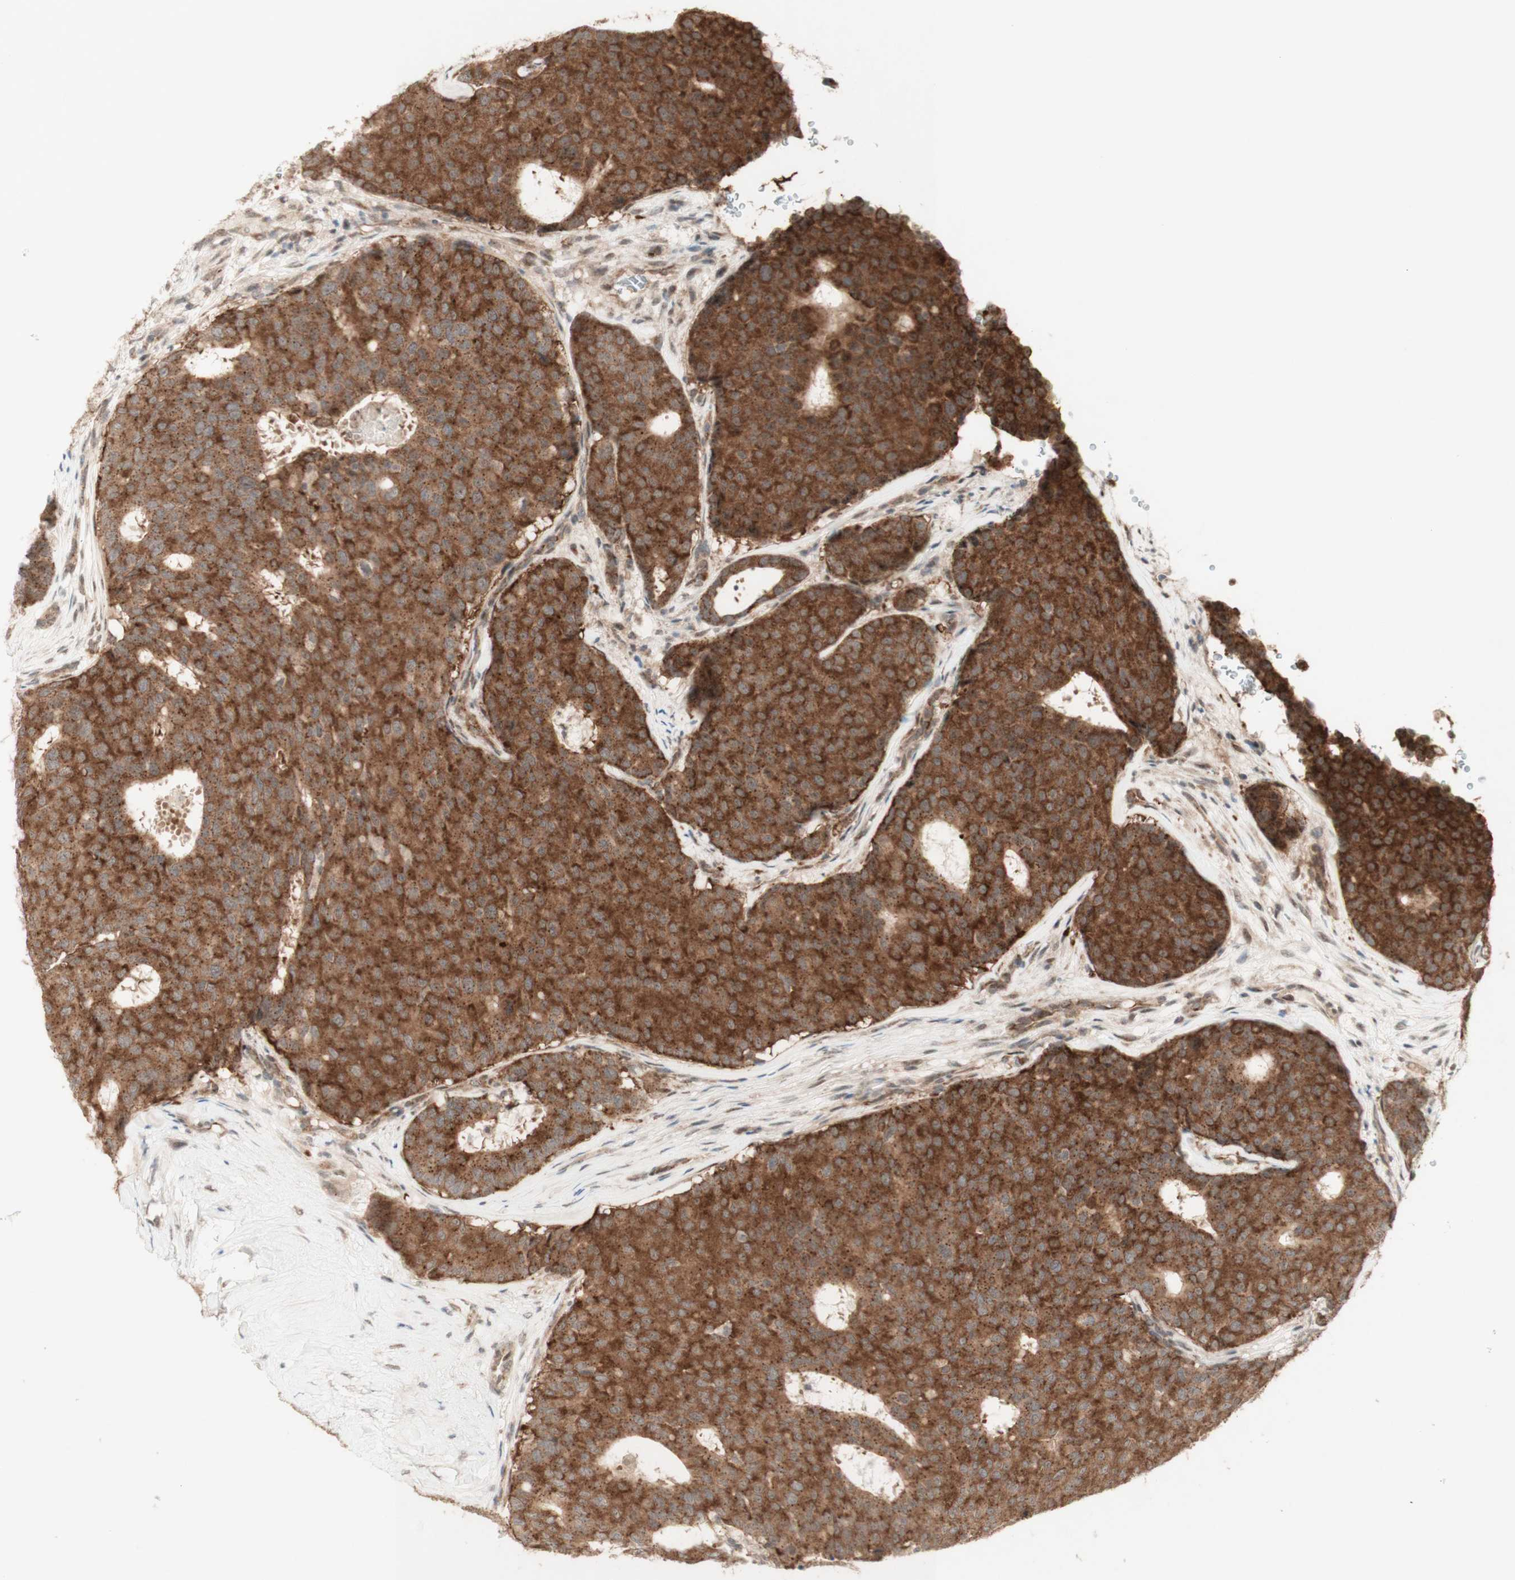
{"staining": {"intensity": "strong", "quantity": ">75%", "location": "cytoplasmic/membranous"}, "tissue": "breast cancer", "cell_type": "Tumor cells", "image_type": "cancer", "snomed": [{"axis": "morphology", "description": "Duct carcinoma"}, {"axis": "topography", "description": "Breast"}], "caption": "Immunohistochemical staining of infiltrating ductal carcinoma (breast) shows high levels of strong cytoplasmic/membranous expression in approximately >75% of tumor cells.", "gene": "CYLD", "patient": {"sex": "female", "age": 75}}